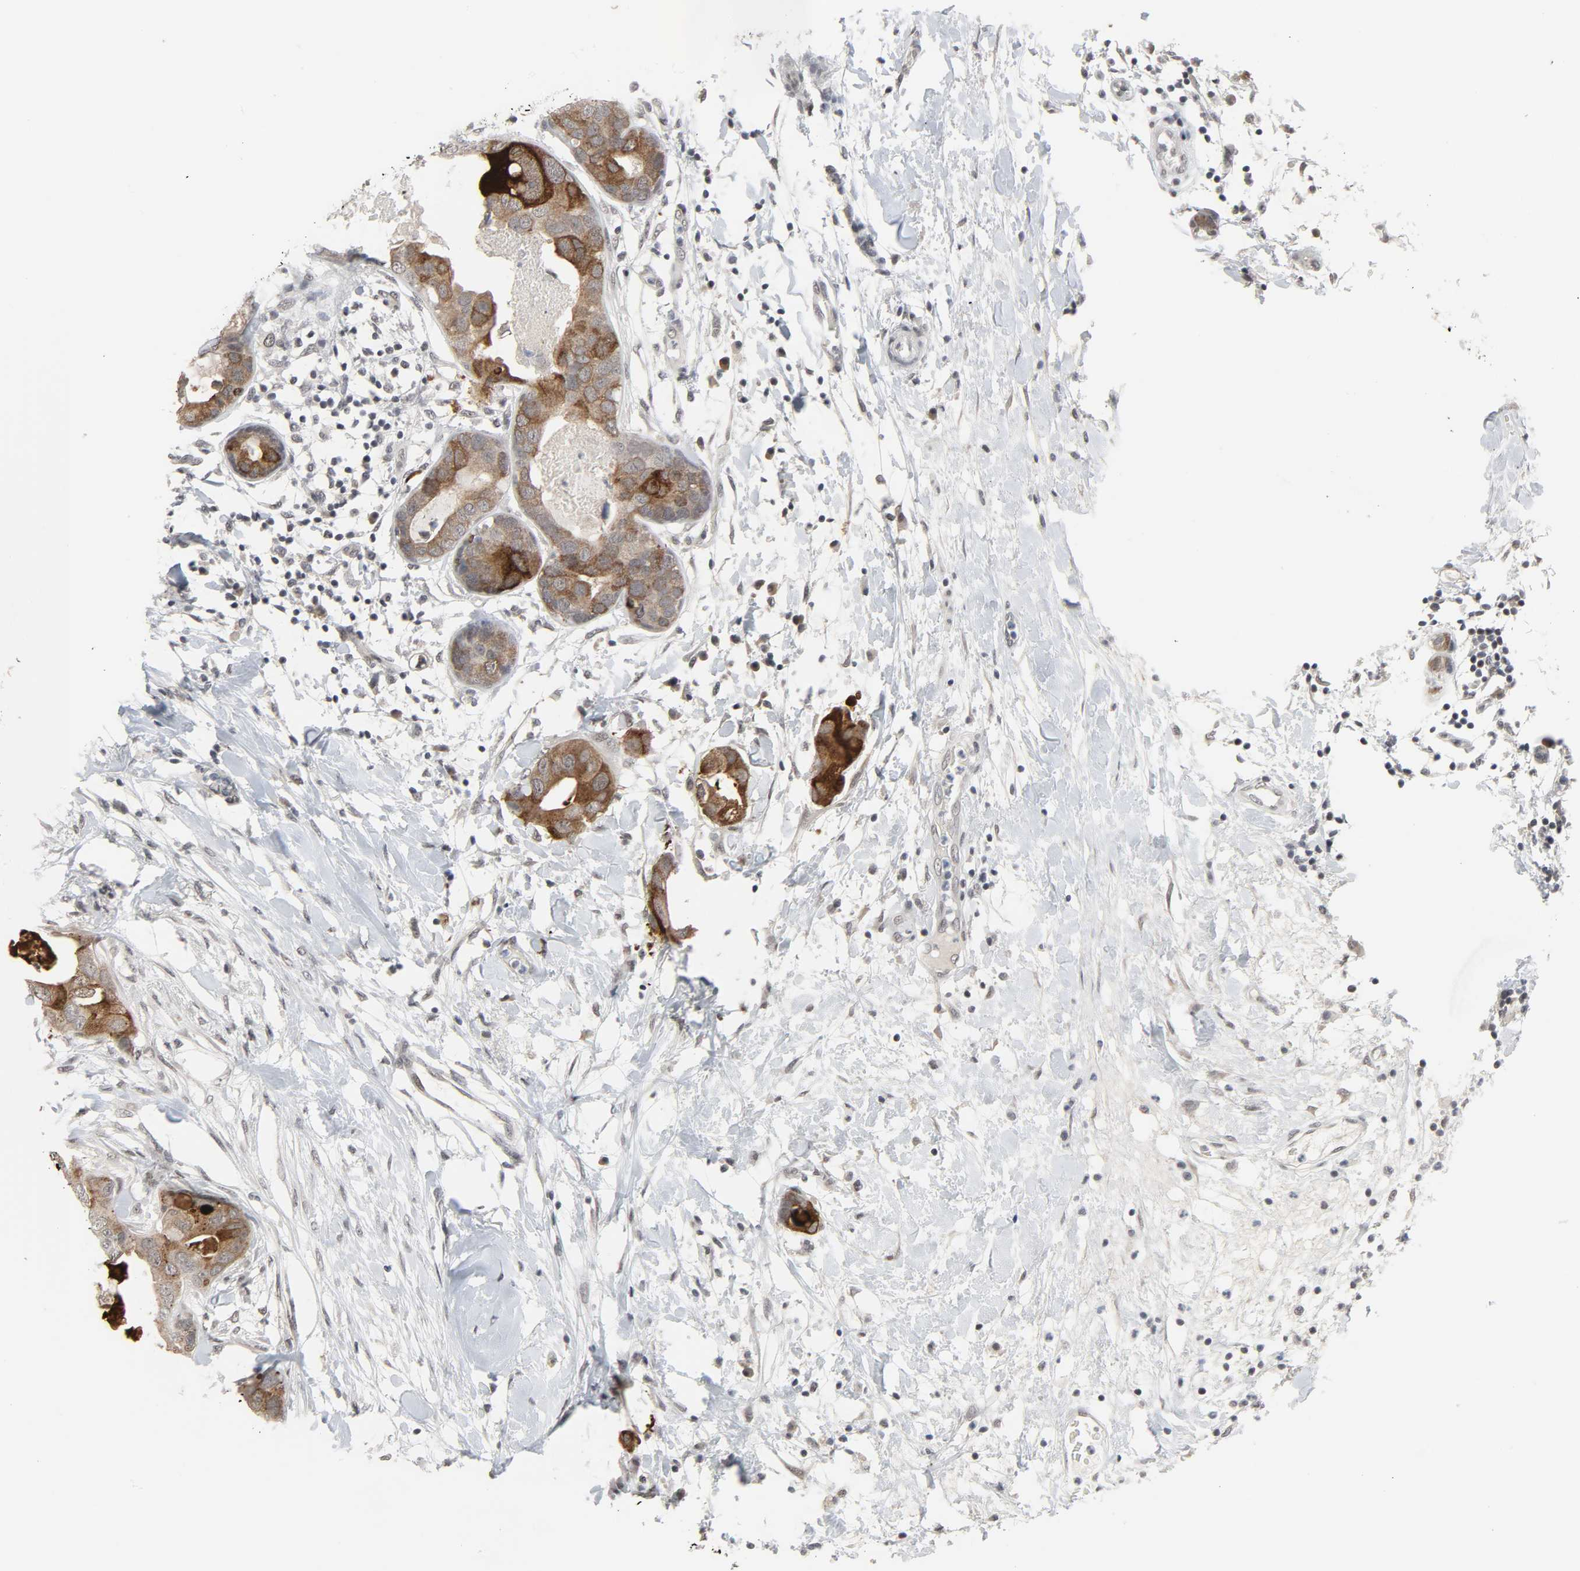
{"staining": {"intensity": "strong", "quantity": ">75%", "location": "cytoplasmic/membranous"}, "tissue": "breast cancer", "cell_type": "Tumor cells", "image_type": "cancer", "snomed": [{"axis": "morphology", "description": "Duct carcinoma"}, {"axis": "topography", "description": "Breast"}], "caption": "A micrograph of human breast cancer (intraductal carcinoma) stained for a protein shows strong cytoplasmic/membranous brown staining in tumor cells.", "gene": "MUC1", "patient": {"sex": "female", "age": 40}}